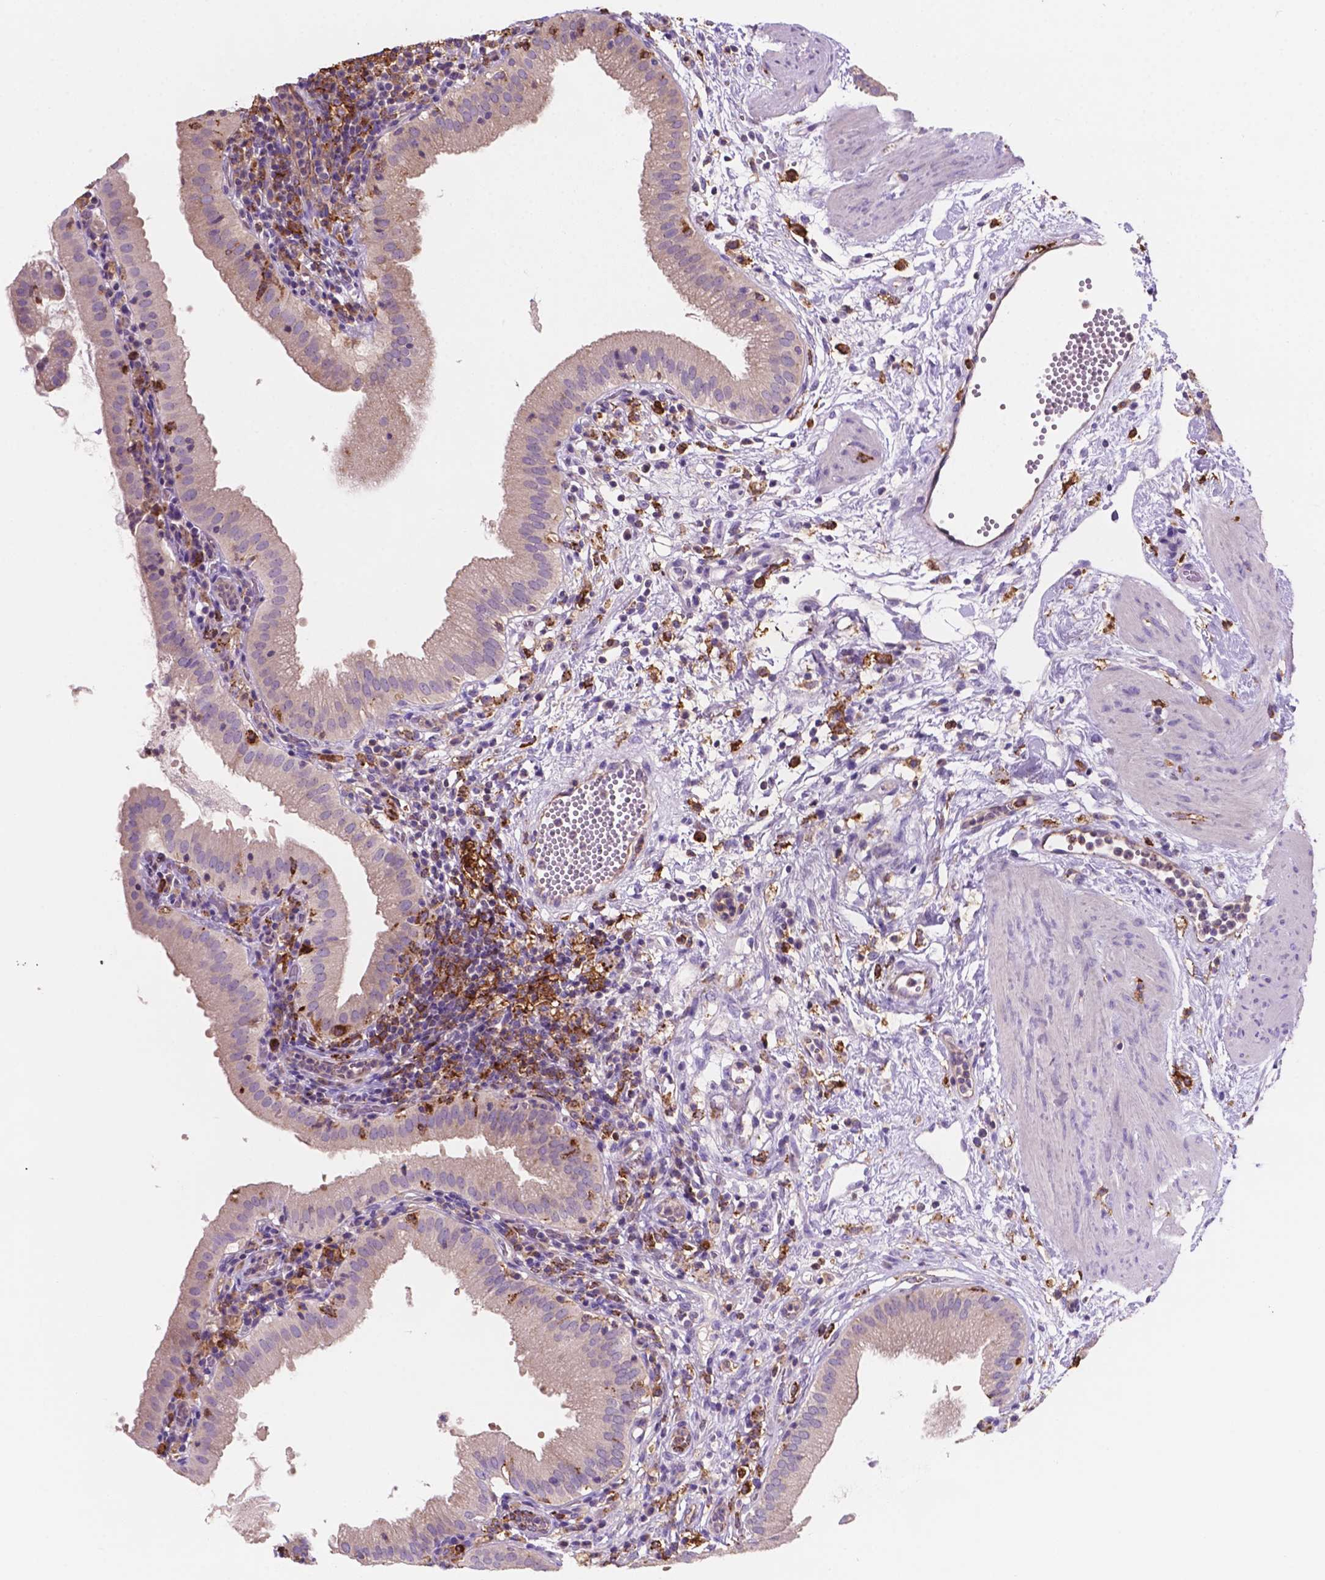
{"staining": {"intensity": "weak", "quantity": "<25%", "location": "cytoplasmic/membranous"}, "tissue": "gallbladder", "cell_type": "Glandular cells", "image_type": "normal", "snomed": [{"axis": "morphology", "description": "Normal tissue, NOS"}, {"axis": "topography", "description": "Gallbladder"}], "caption": "Human gallbladder stained for a protein using immunohistochemistry displays no positivity in glandular cells.", "gene": "MKRN2OS", "patient": {"sex": "female", "age": 65}}